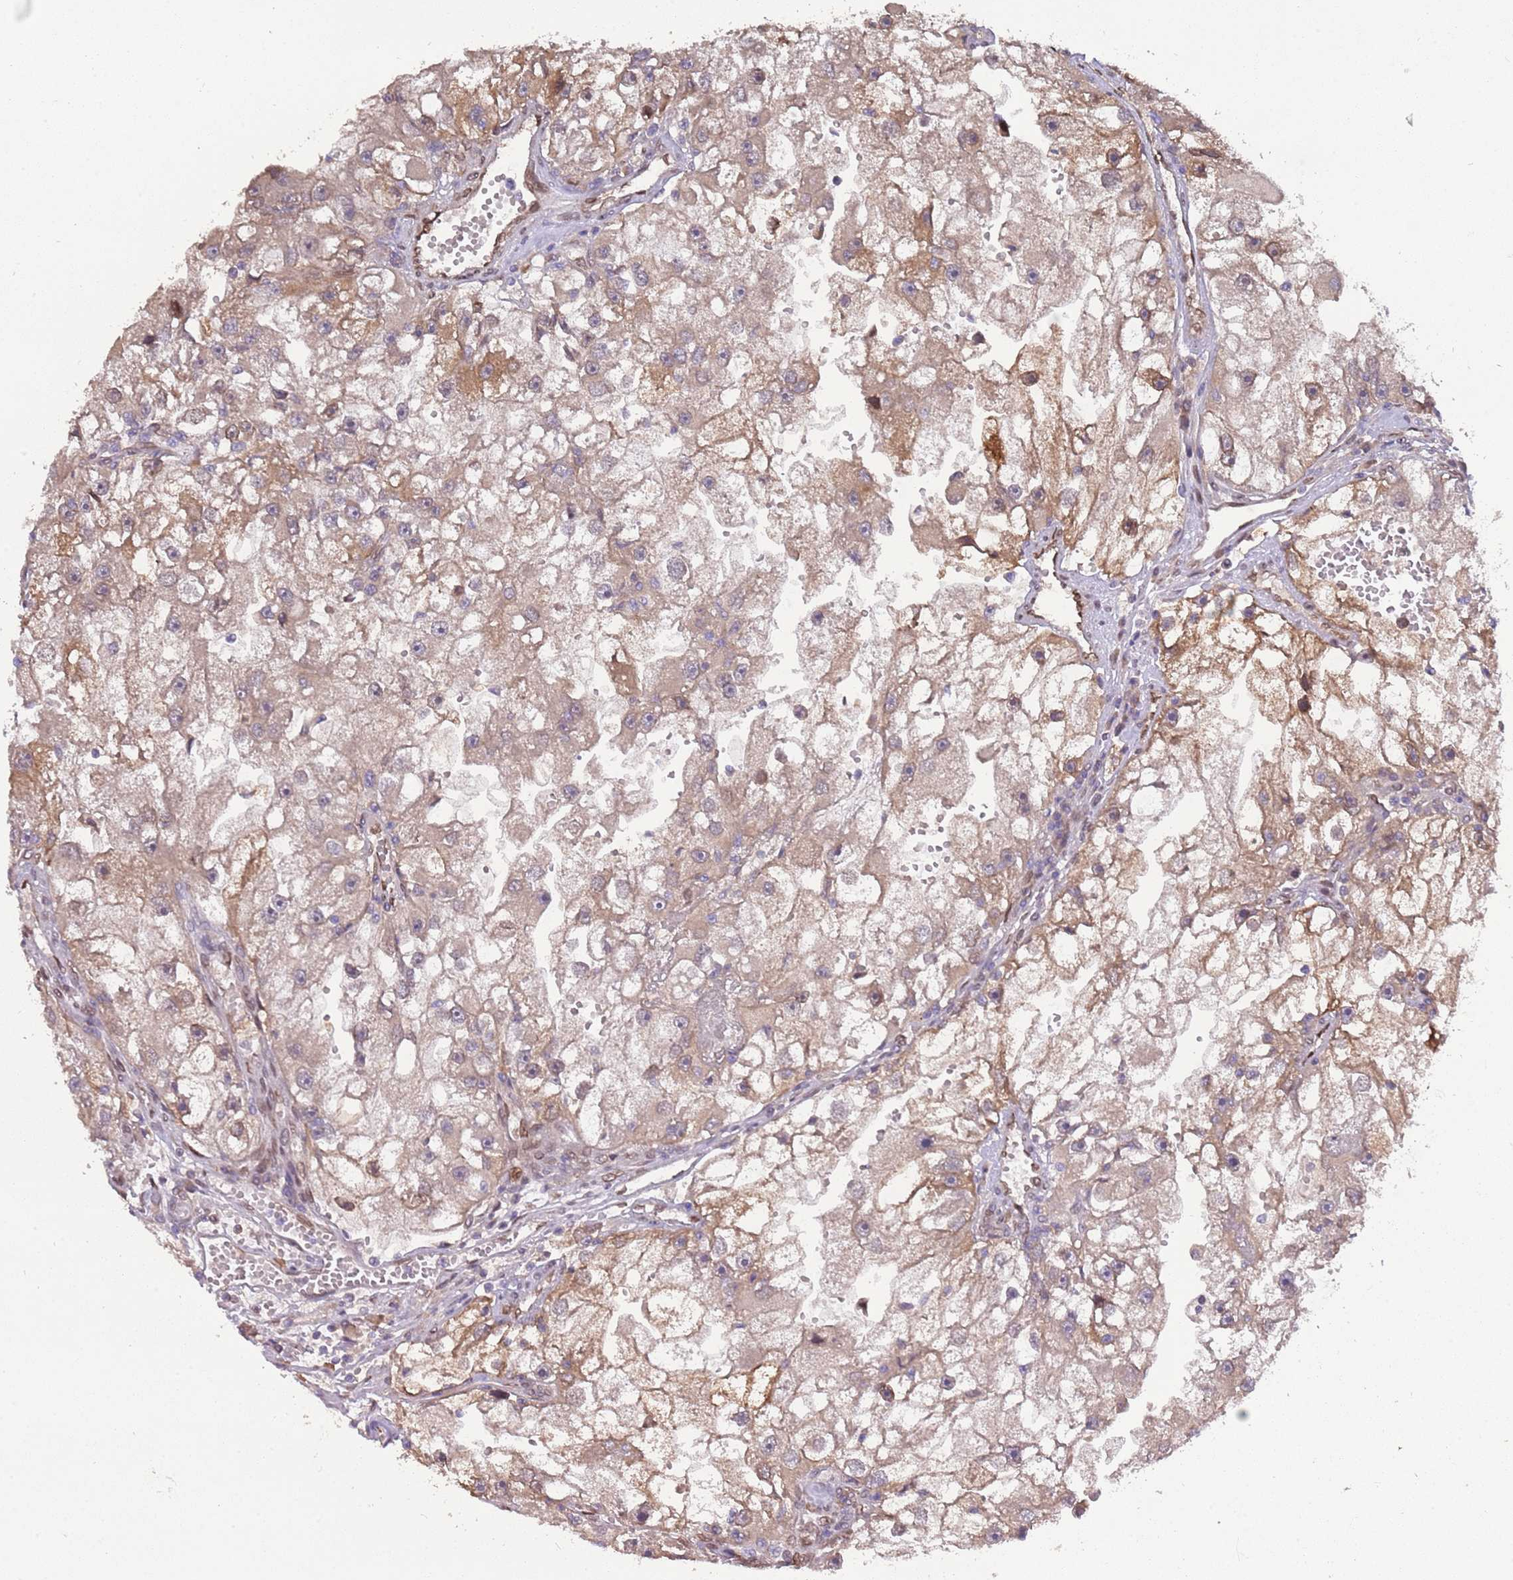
{"staining": {"intensity": "moderate", "quantity": "25%-75%", "location": "cytoplasmic/membranous"}, "tissue": "renal cancer", "cell_type": "Tumor cells", "image_type": "cancer", "snomed": [{"axis": "morphology", "description": "Adenocarcinoma, NOS"}, {"axis": "topography", "description": "Kidney"}], "caption": "DAB (3,3'-diaminobenzidine) immunohistochemical staining of renal cancer exhibits moderate cytoplasmic/membranous protein positivity in about 25%-75% of tumor cells.", "gene": "ZNF665", "patient": {"sex": "male", "age": 63}}